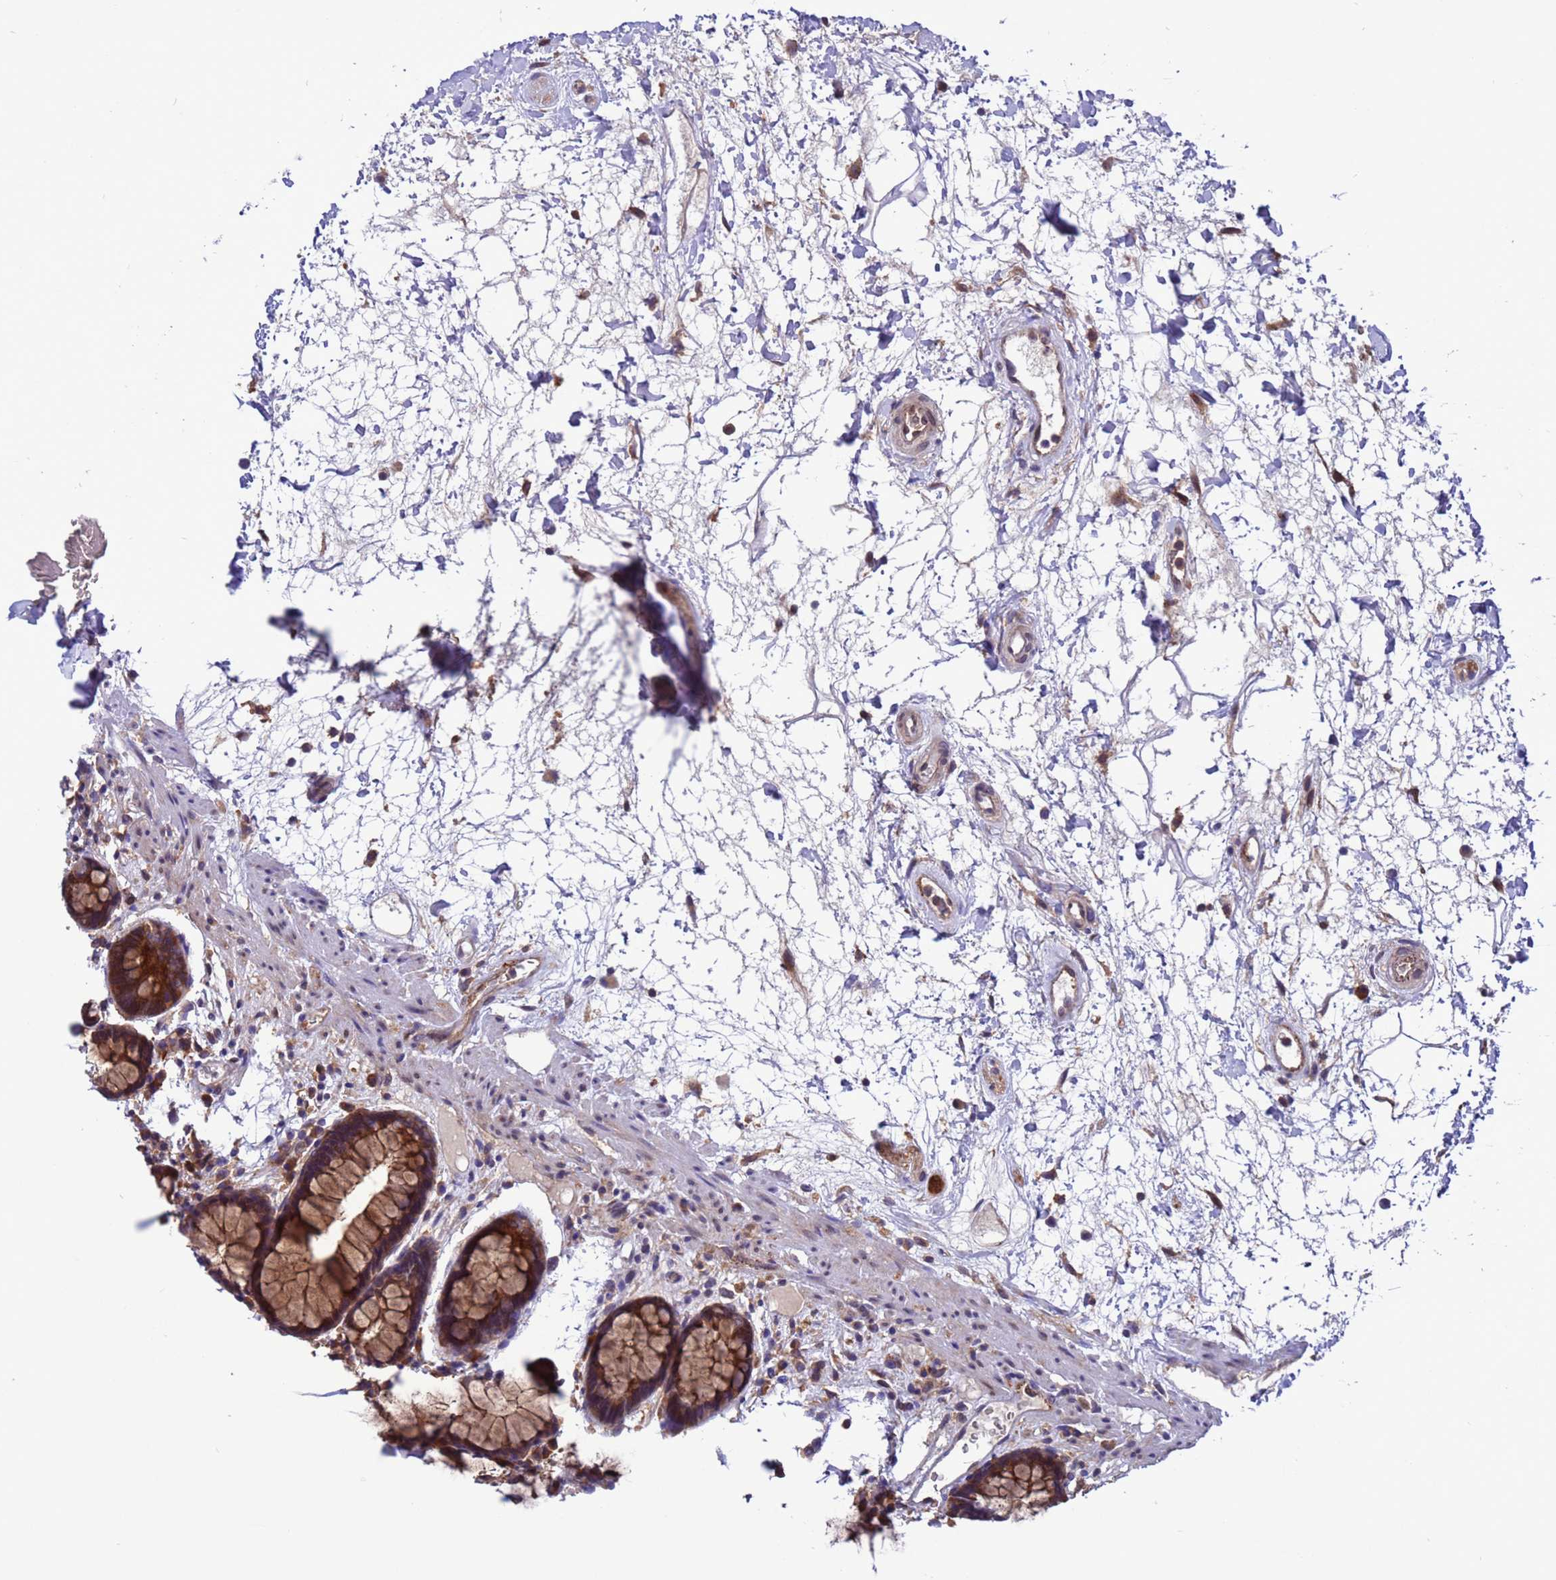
{"staining": {"intensity": "strong", "quantity": ">75%", "location": "cytoplasmic/membranous"}, "tissue": "rectum", "cell_type": "Glandular cells", "image_type": "normal", "snomed": [{"axis": "morphology", "description": "Normal tissue, NOS"}, {"axis": "topography", "description": "Rectum"}], "caption": "Brown immunohistochemical staining in unremarkable human rectum displays strong cytoplasmic/membranous staining in approximately >75% of glandular cells.", "gene": "ARHGAP12", "patient": {"sex": "male", "age": 64}}